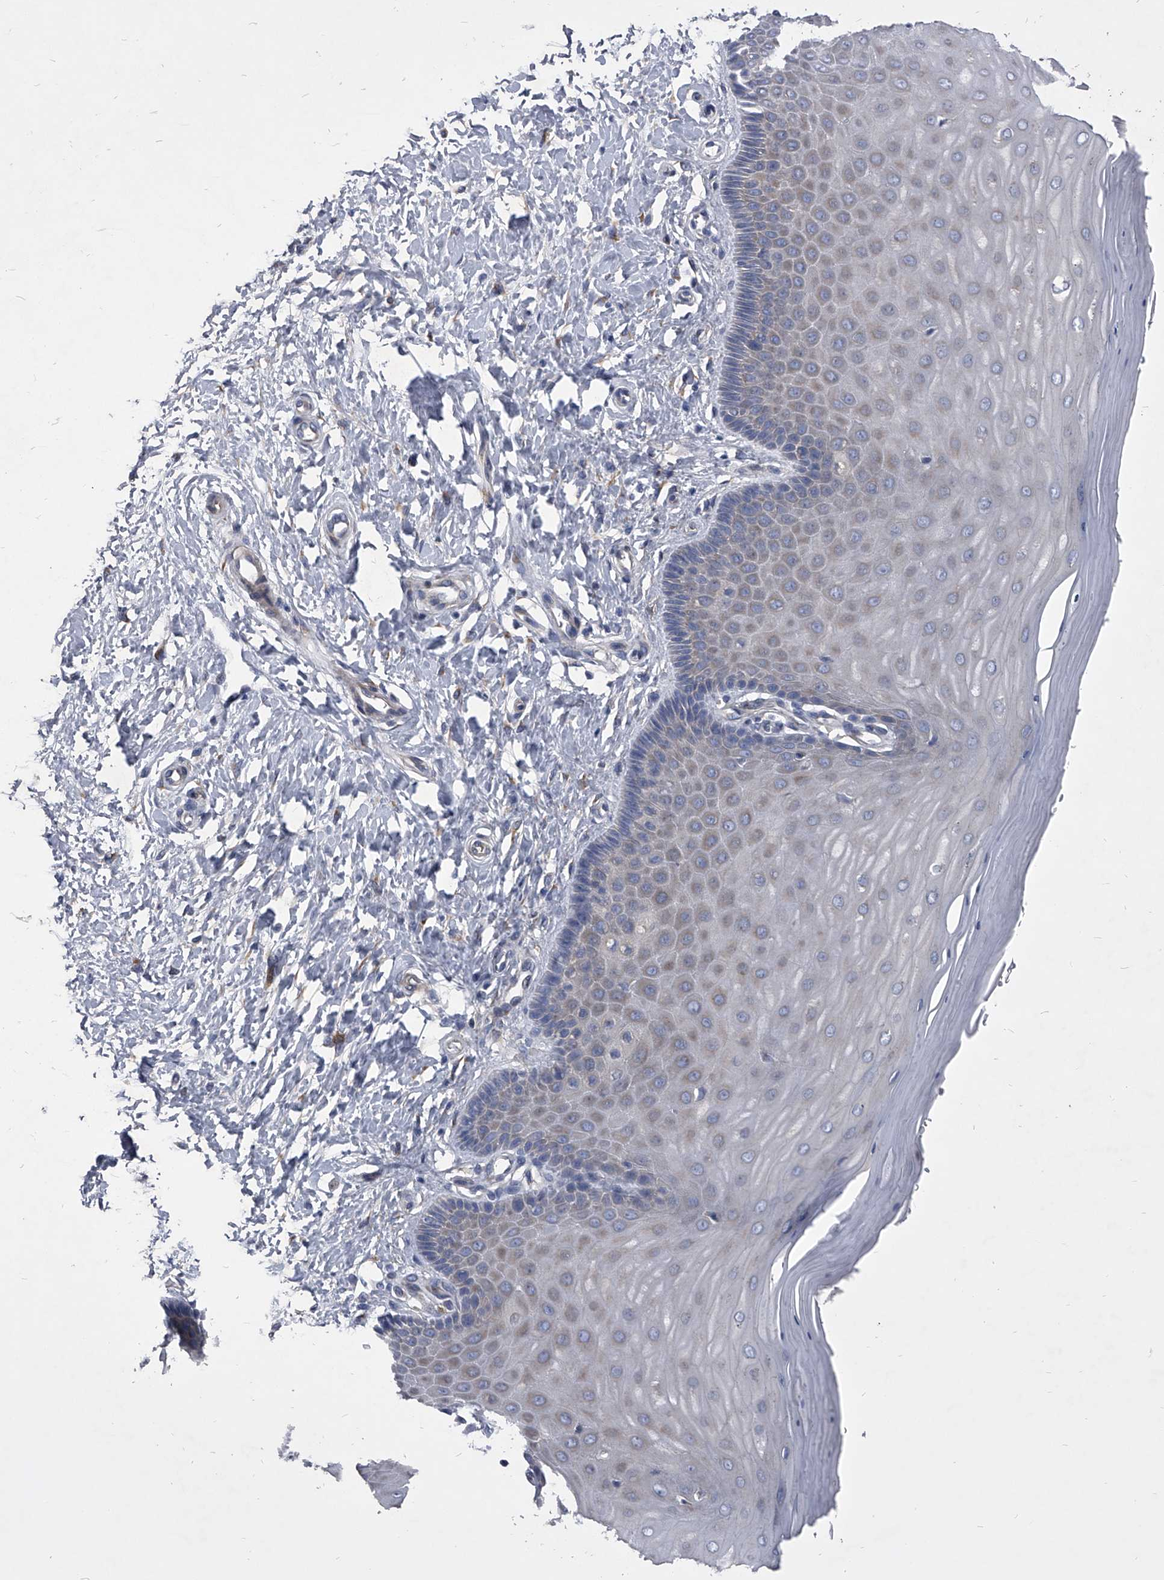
{"staining": {"intensity": "negative", "quantity": "none", "location": "none"}, "tissue": "cervix", "cell_type": "Glandular cells", "image_type": "normal", "snomed": [{"axis": "morphology", "description": "Normal tissue, NOS"}, {"axis": "topography", "description": "Cervix"}], "caption": "Histopathology image shows no protein positivity in glandular cells of benign cervix.", "gene": "CCR4", "patient": {"sex": "female", "age": 55}}